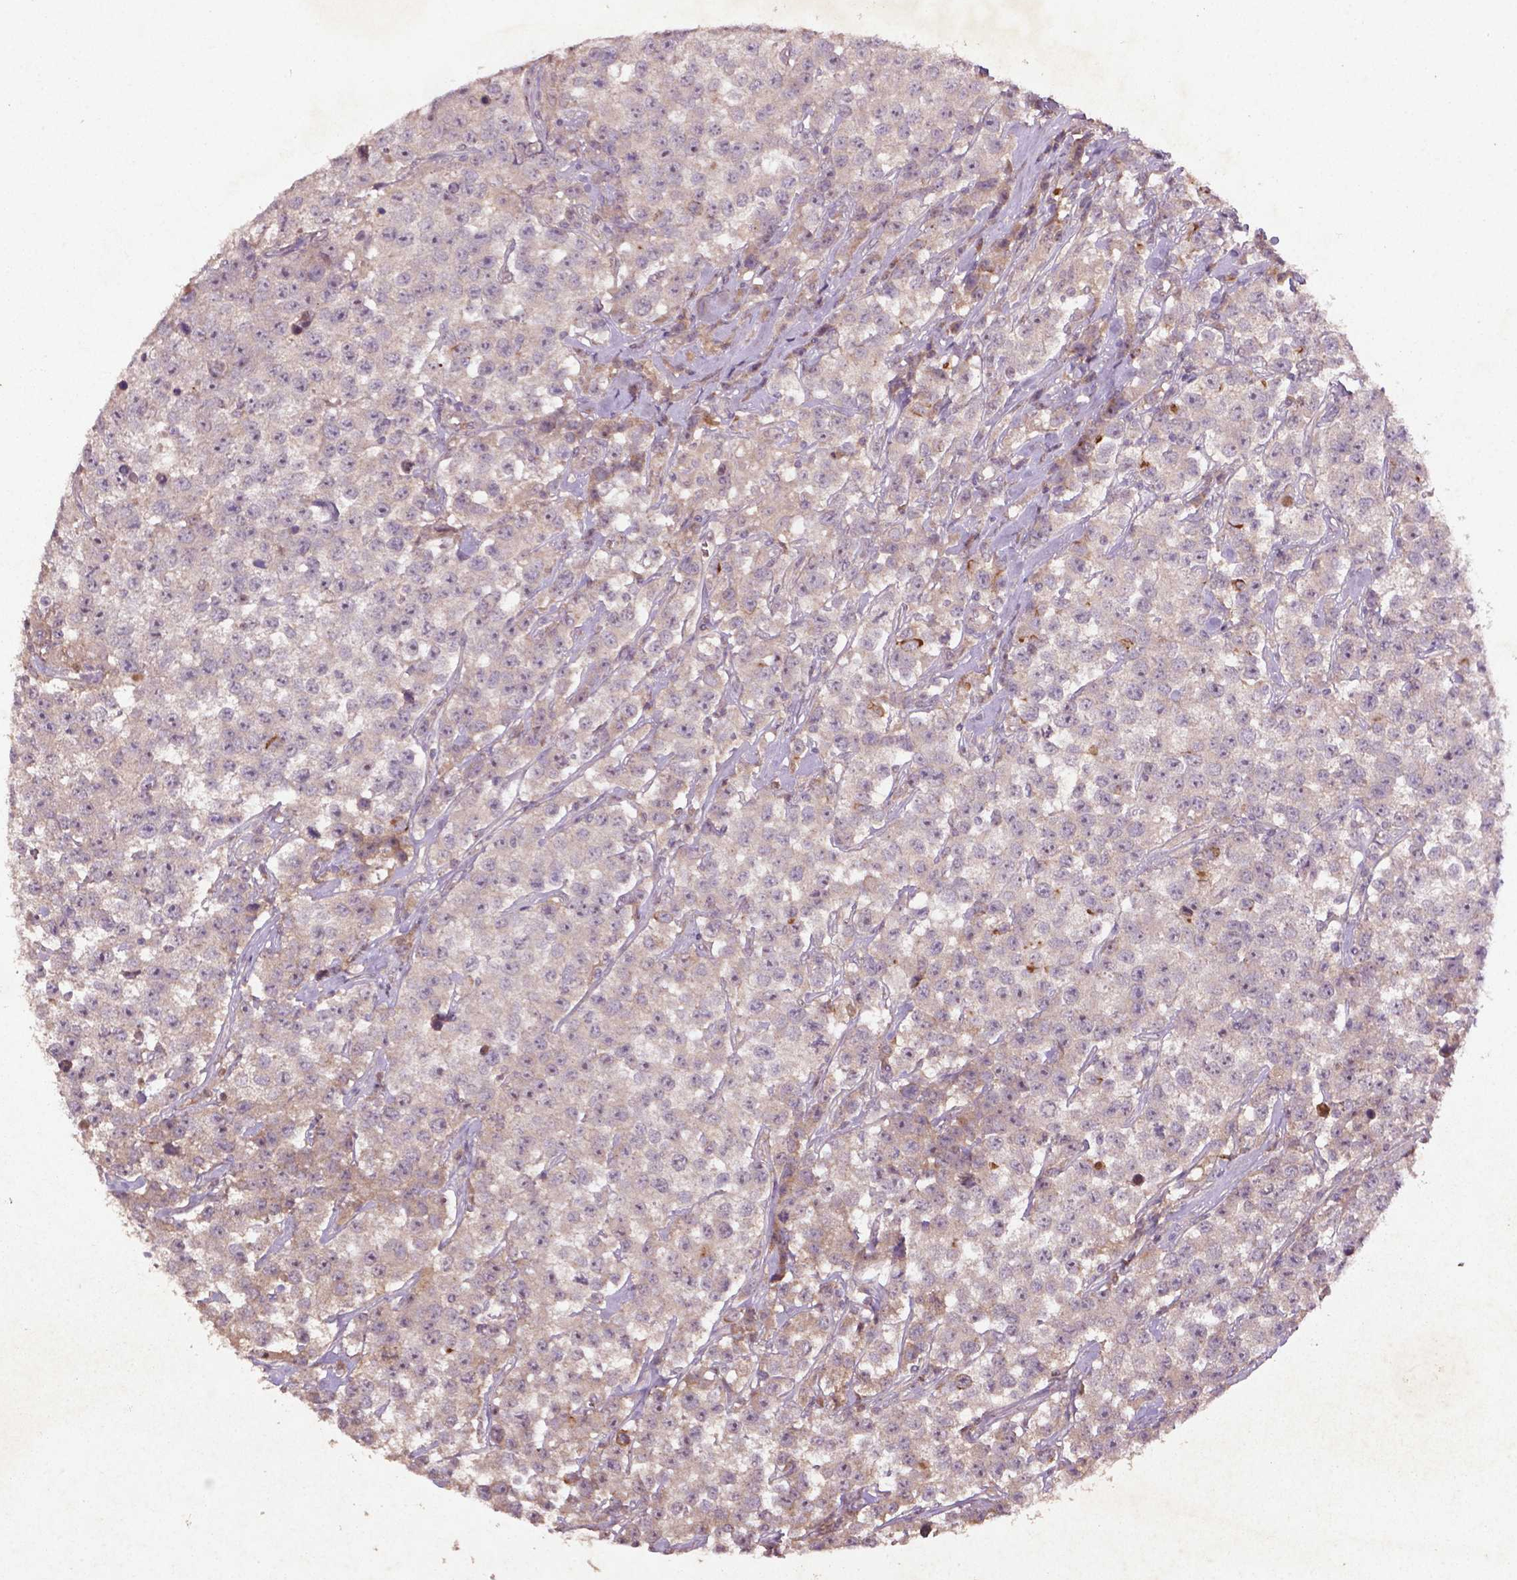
{"staining": {"intensity": "negative", "quantity": "none", "location": "none"}, "tissue": "testis cancer", "cell_type": "Tumor cells", "image_type": "cancer", "snomed": [{"axis": "morphology", "description": "Seminoma, NOS"}, {"axis": "topography", "description": "Testis"}], "caption": "This is a micrograph of immunohistochemistry (IHC) staining of testis cancer, which shows no expression in tumor cells.", "gene": "COQ2", "patient": {"sex": "male", "age": 59}}